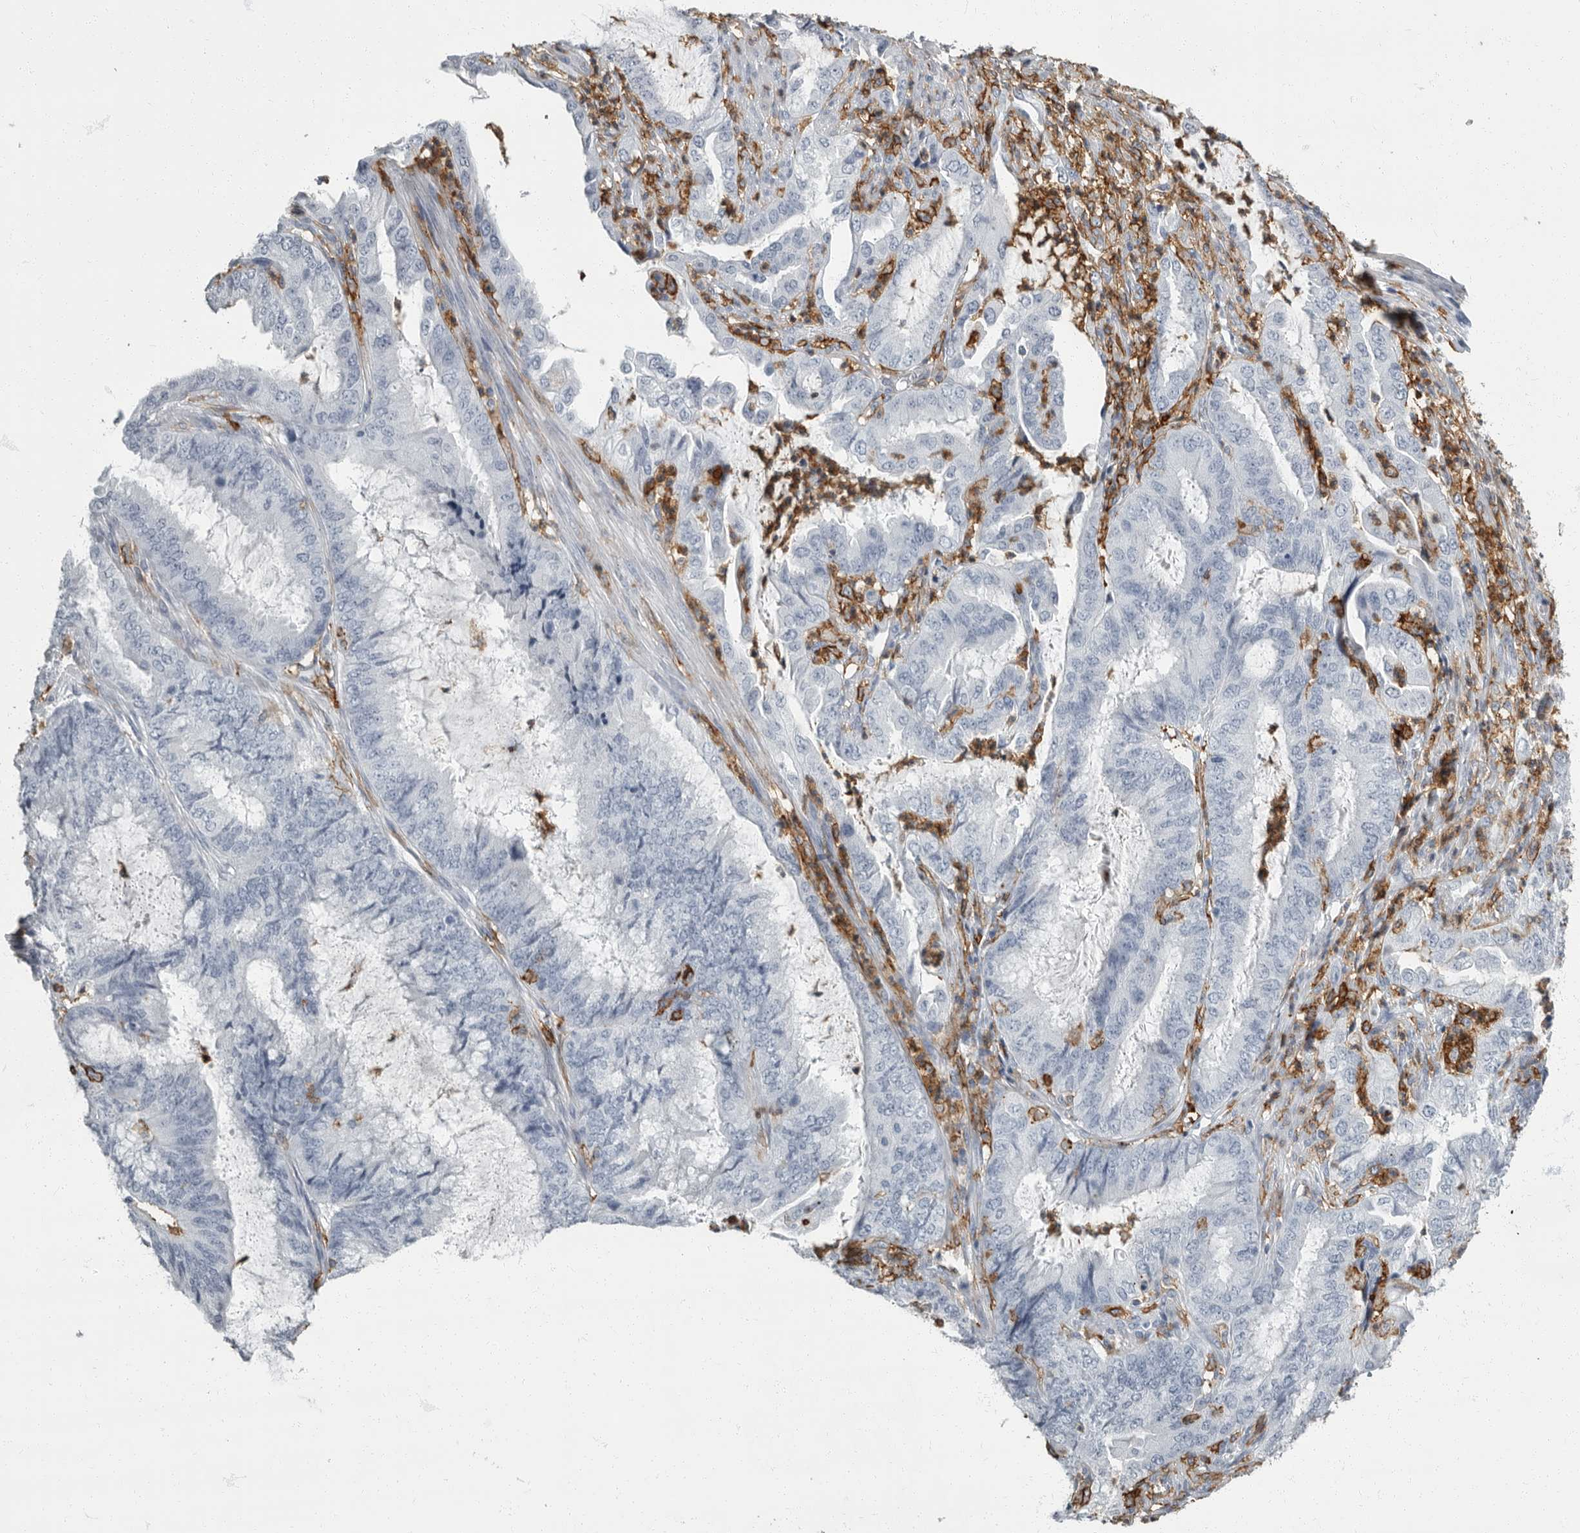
{"staining": {"intensity": "negative", "quantity": "none", "location": "none"}, "tissue": "endometrial cancer", "cell_type": "Tumor cells", "image_type": "cancer", "snomed": [{"axis": "morphology", "description": "Adenocarcinoma, NOS"}, {"axis": "topography", "description": "Endometrium"}], "caption": "Tumor cells are negative for protein expression in human endometrial adenocarcinoma.", "gene": "FCER1G", "patient": {"sex": "female", "age": 49}}